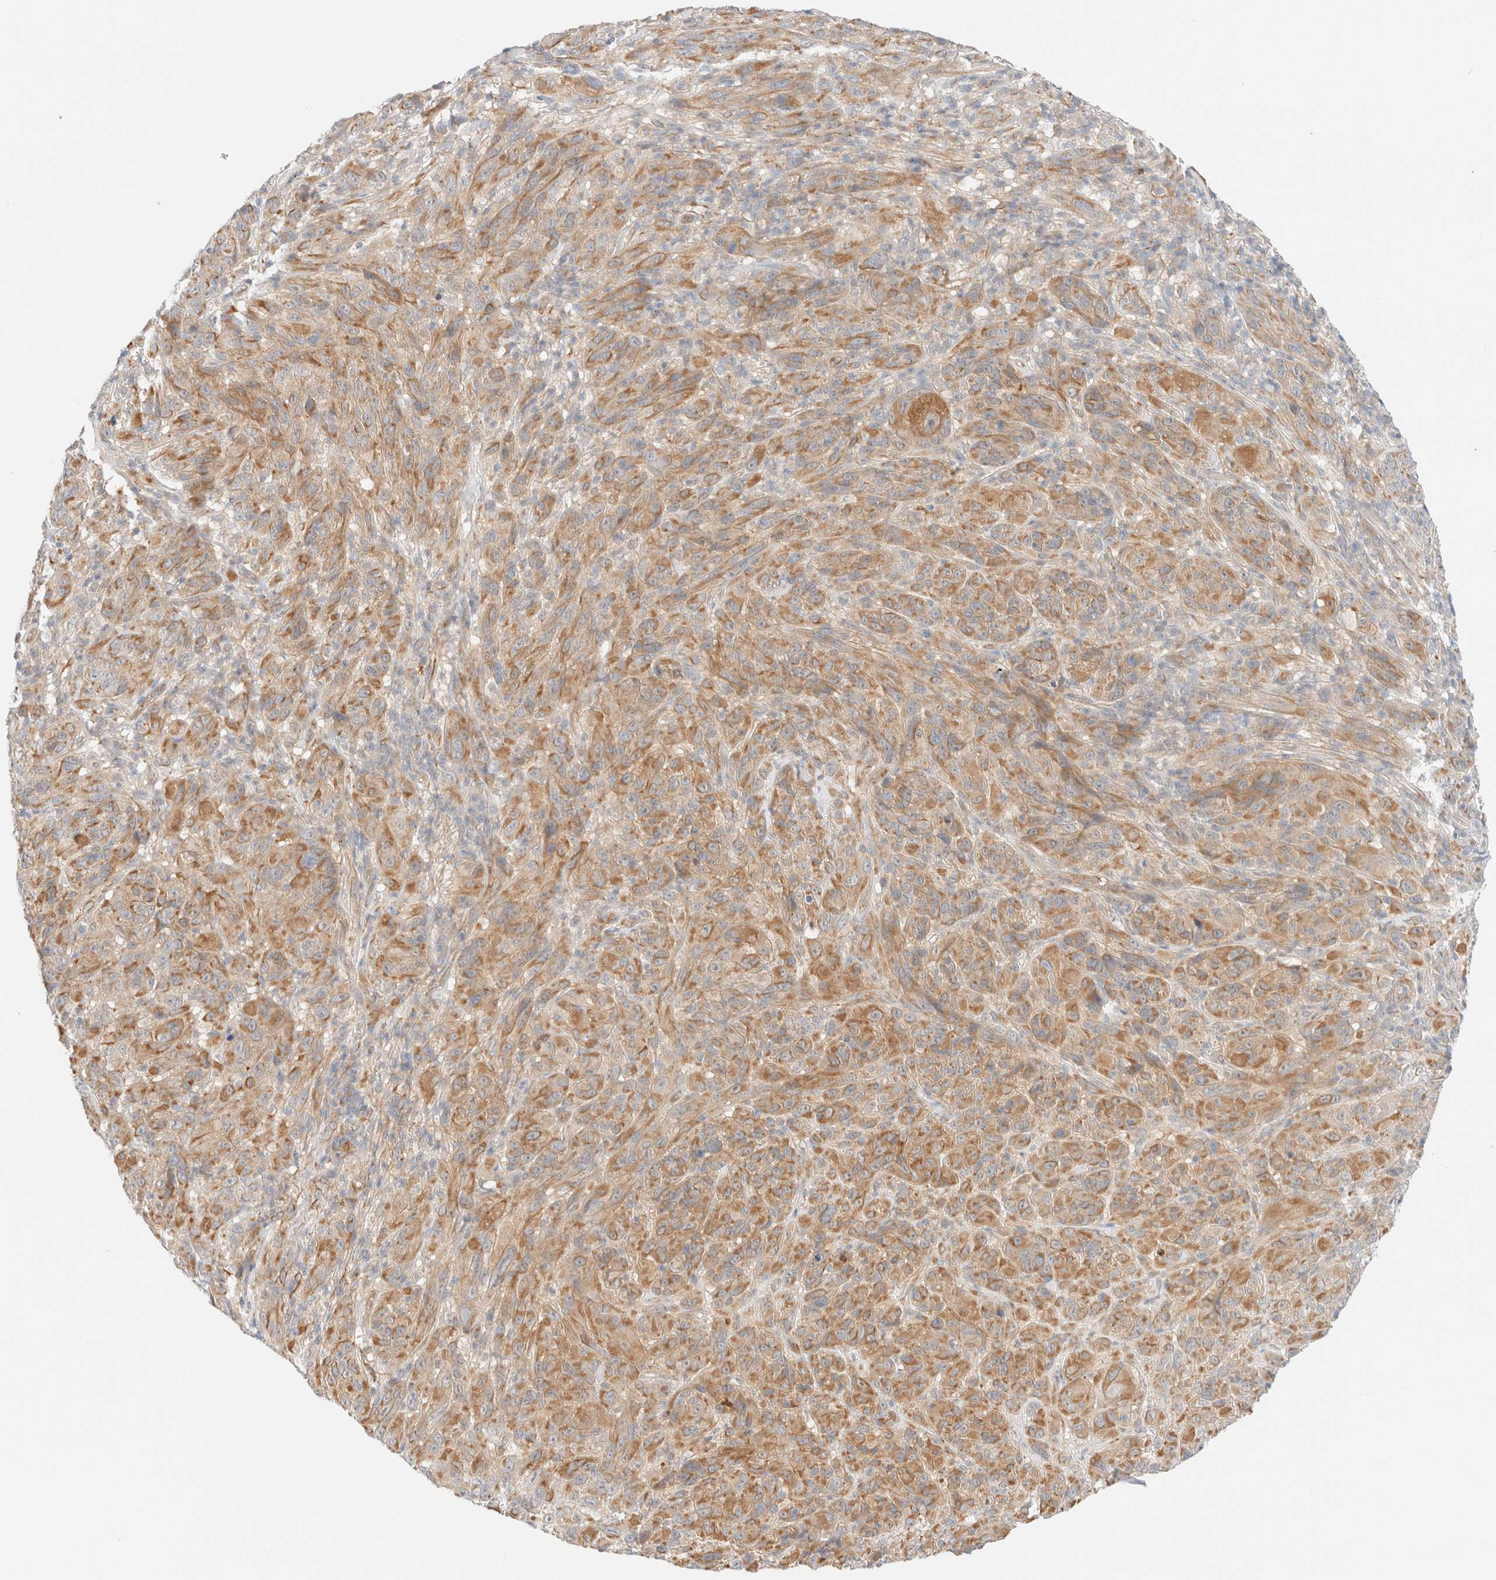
{"staining": {"intensity": "moderate", "quantity": ">75%", "location": "cytoplasmic/membranous"}, "tissue": "melanoma", "cell_type": "Tumor cells", "image_type": "cancer", "snomed": [{"axis": "morphology", "description": "Malignant melanoma, NOS"}, {"axis": "topography", "description": "Skin of head"}], "caption": "High-magnification brightfield microscopy of malignant melanoma stained with DAB (3,3'-diaminobenzidine) (brown) and counterstained with hematoxylin (blue). tumor cells exhibit moderate cytoplasmic/membranous expression is identified in about>75% of cells. (DAB IHC with brightfield microscopy, high magnification).", "gene": "UNC13B", "patient": {"sex": "male", "age": 96}}